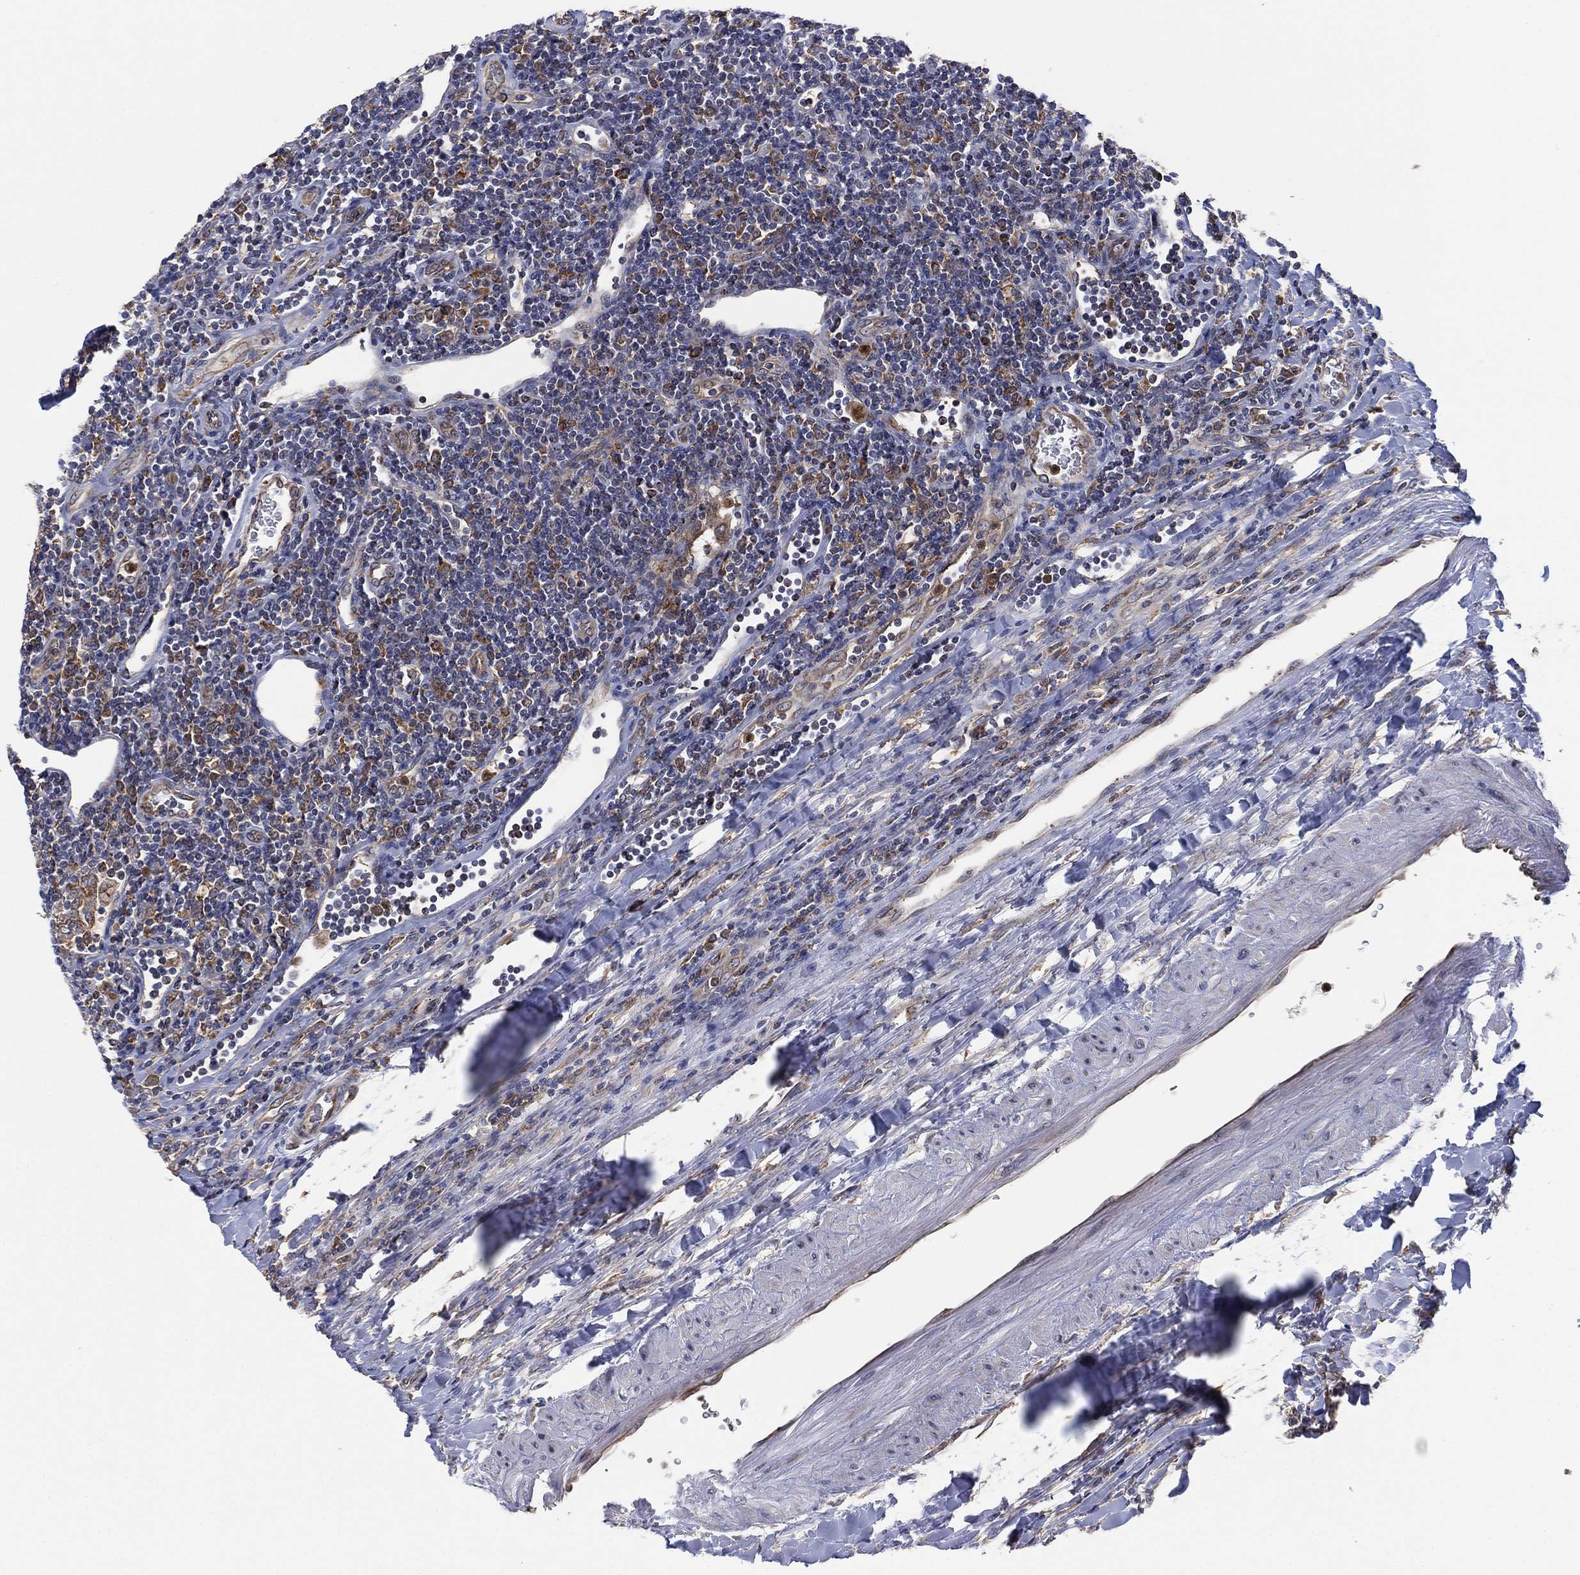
{"staining": {"intensity": "moderate", "quantity": "<25%", "location": "cytoplasmic/membranous"}, "tissue": "lymphoma", "cell_type": "Tumor cells", "image_type": "cancer", "snomed": [{"axis": "morphology", "description": "Hodgkin's disease, NOS"}, {"axis": "topography", "description": "Lymph node"}], "caption": "High-magnification brightfield microscopy of lymphoma stained with DAB (3,3'-diaminobenzidine) (brown) and counterstained with hematoxylin (blue). tumor cells exhibit moderate cytoplasmic/membranous staining is seen in approximately<25% of cells.", "gene": "FES", "patient": {"sex": "male", "age": 40}}